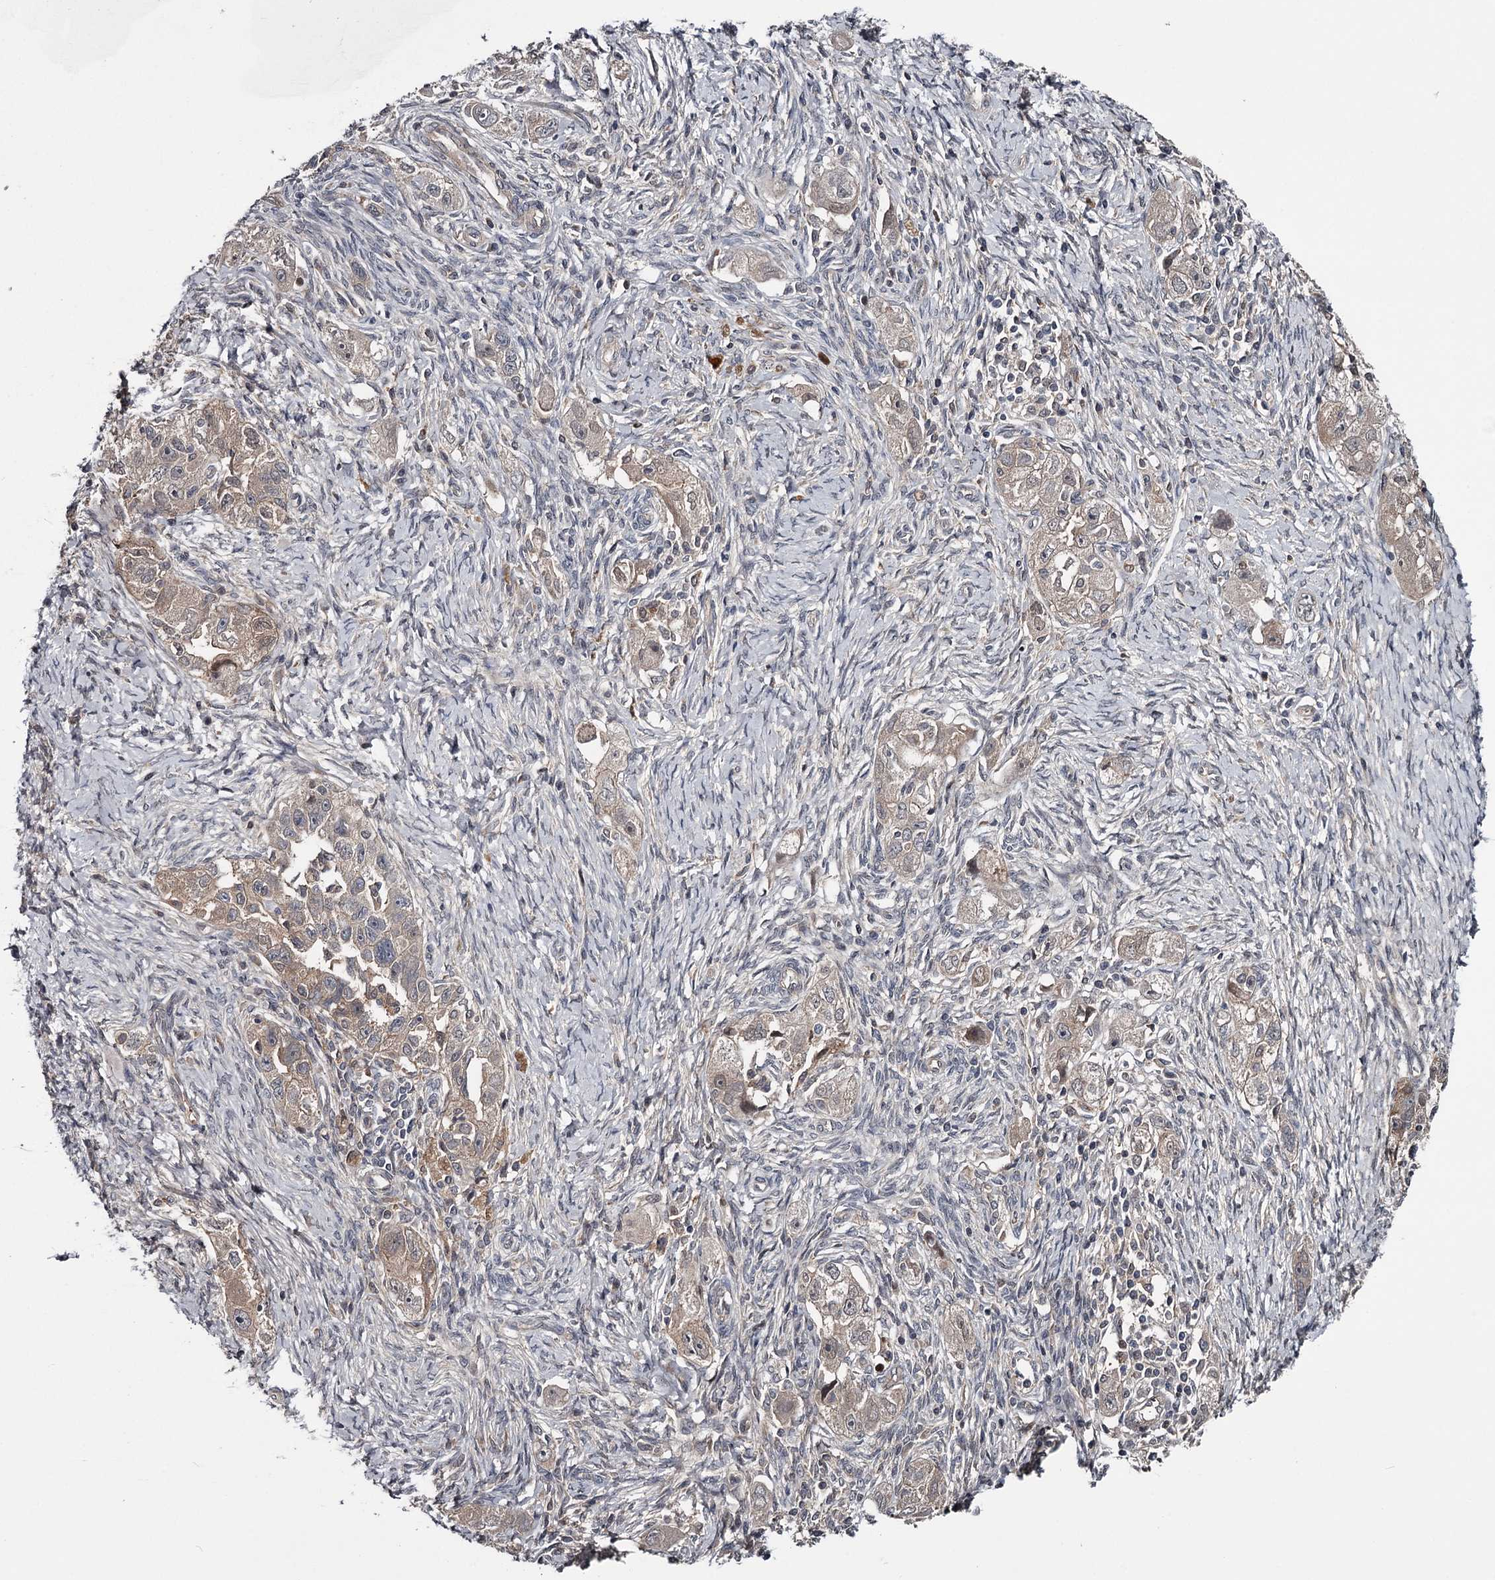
{"staining": {"intensity": "weak", "quantity": "25%-75%", "location": "cytoplasmic/membranous"}, "tissue": "ovarian cancer", "cell_type": "Tumor cells", "image_type": "cancer", "snomed": [{"axis": "morphology", "description": "Carcinoma, NOS"}, {"axis": "morphology", "description": "Cystadenocarcinoma, serous, NOS"}, {"axis": "topography", "description": "Ovary"}], "caption": "Immunohistochemical staining of carcinoma (ovarian) displays low levels of weak cytoplasmic/membranous positivity in approximately 25%-75% of tumor cells.", "gene": "DAO", "patient": {"sex": "female", "age": 69}}